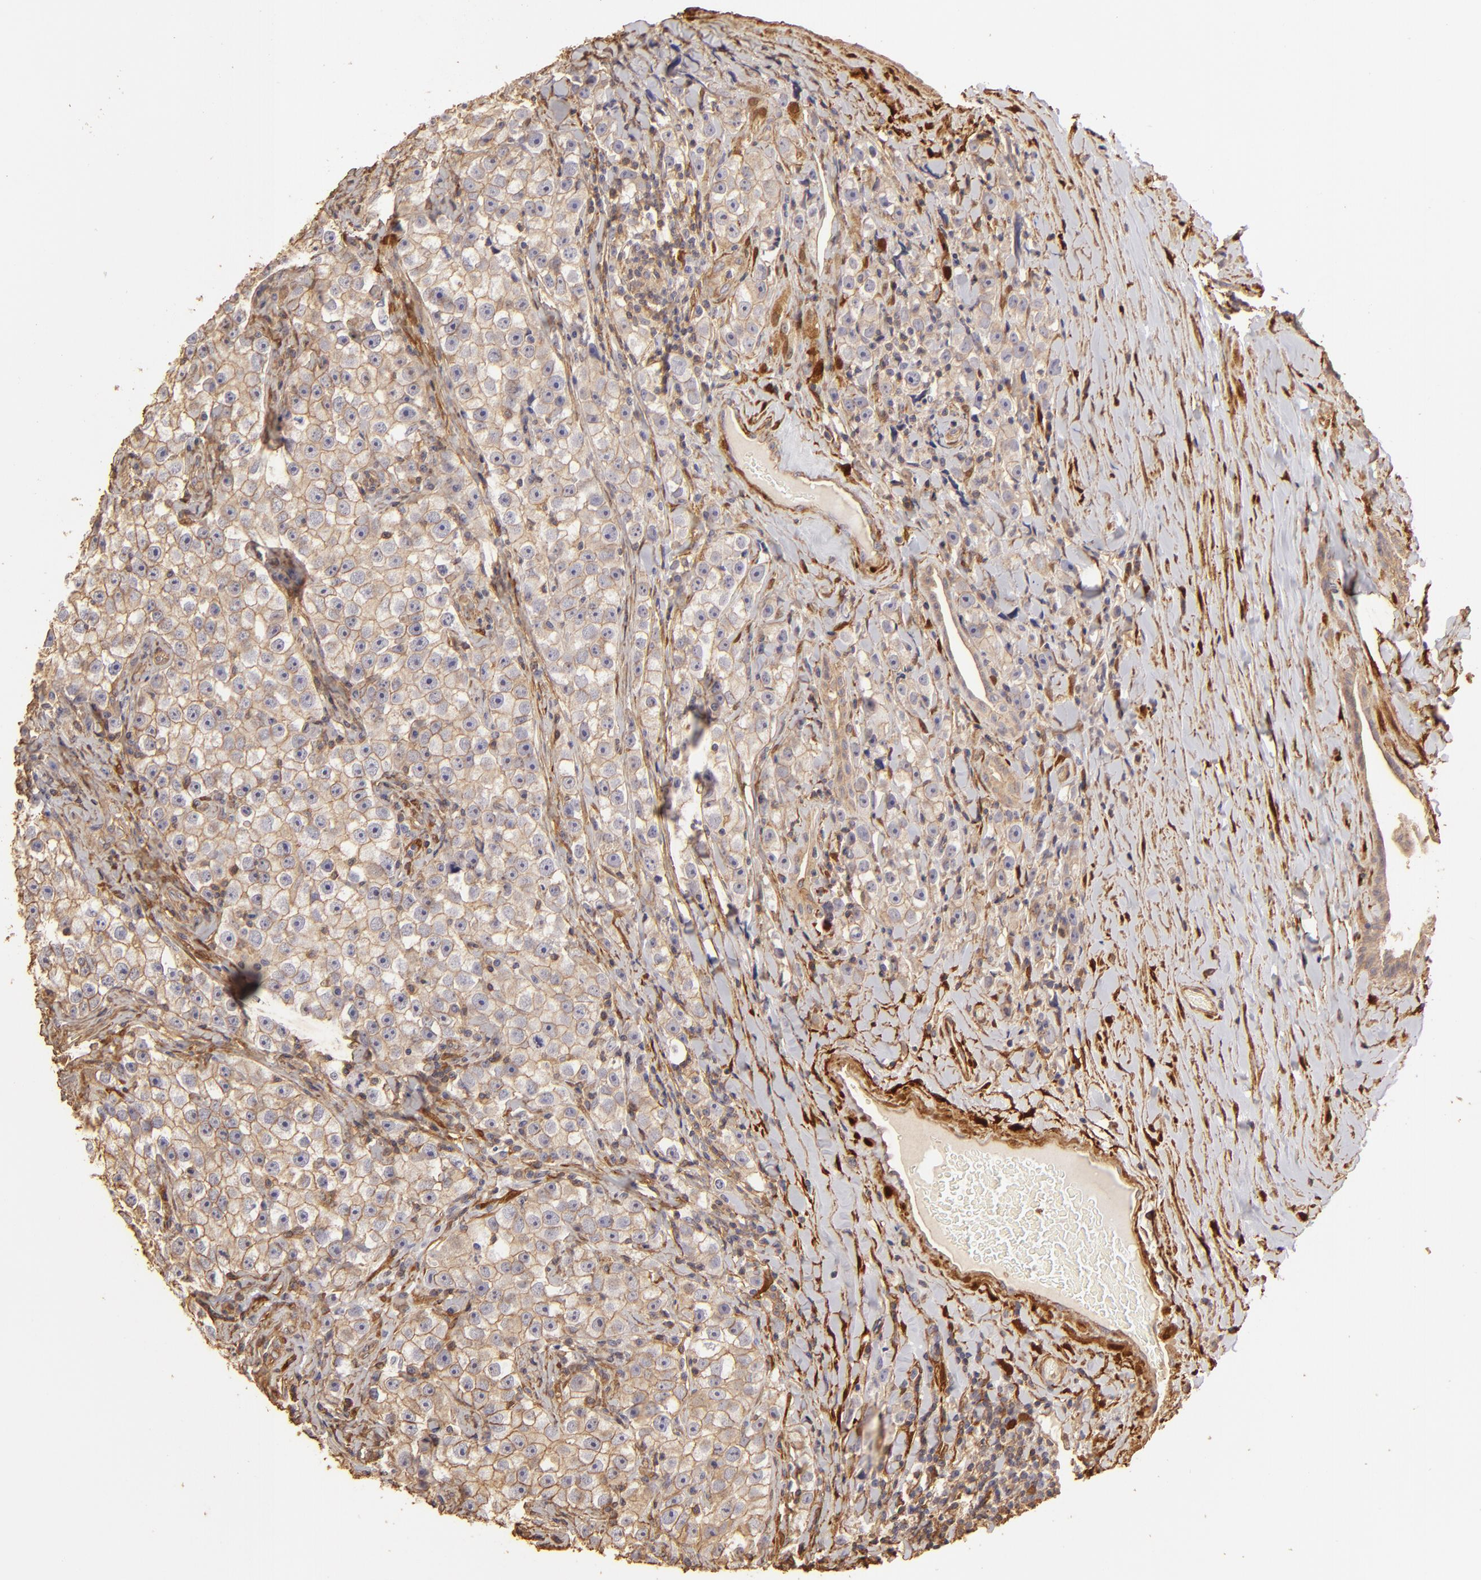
{"staining": {"intensity": "weak", "quantity": ">75%", "location": "cytoplasmic/membranous"}, "tissue": "testis cancer", "cell_type": "Tumor cells", "image_type": "cancer", "snomed": [{"axis": "morphology", "description": "Seminoma, NOS"}, {"axis": "topography", "description": "Testis"}], "caption": "This photomicrograph shows testis cancer stained with IHC to label a protein in brown. The cytoplasmic/membranous of tumor cells show weak positivity for the protein. Nuclei are counter-stained blue.", "gene": "HSPB6", "patient": {"sex": "male", "age": 32}}